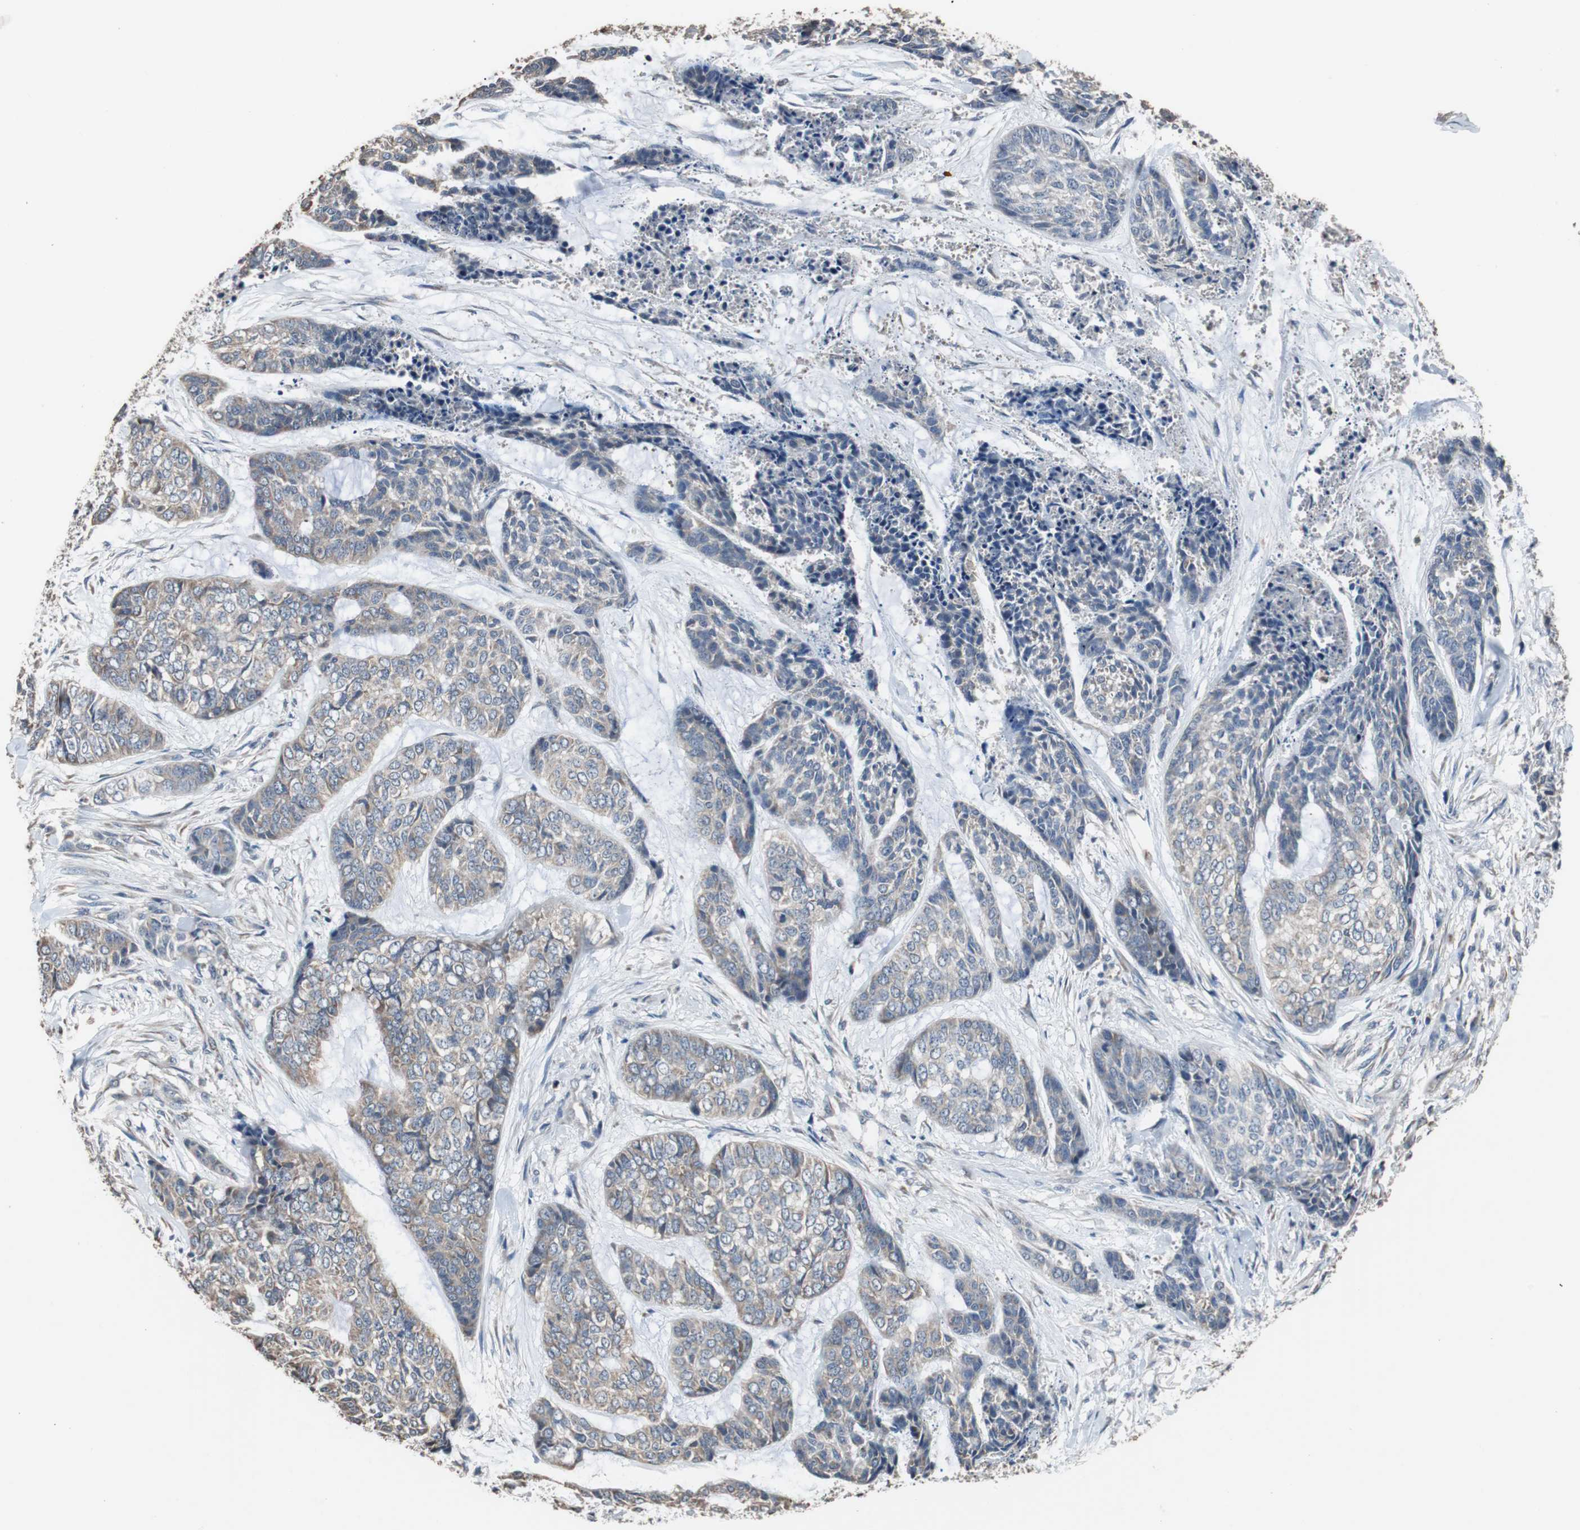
{"staining": {"intensity": "weak", "quantity": "<25%", "location": "cytoplasmic/membranous"}, "tissue": "skin cancer", "cell_type": "Tumor cells", "image_type": "cancer", "snomed": [{"axis": "morphology", "description": "Basal cell carcinoma"}, {"axis": "topography", "description": "Skin"}], "caption": "This is a photomicrograph of immunohistochemistry staining of skin cancer, which shows no expression in tumor cells.", "gene": "SCIMP", "patient": {"sex": "female", "age": 64}}